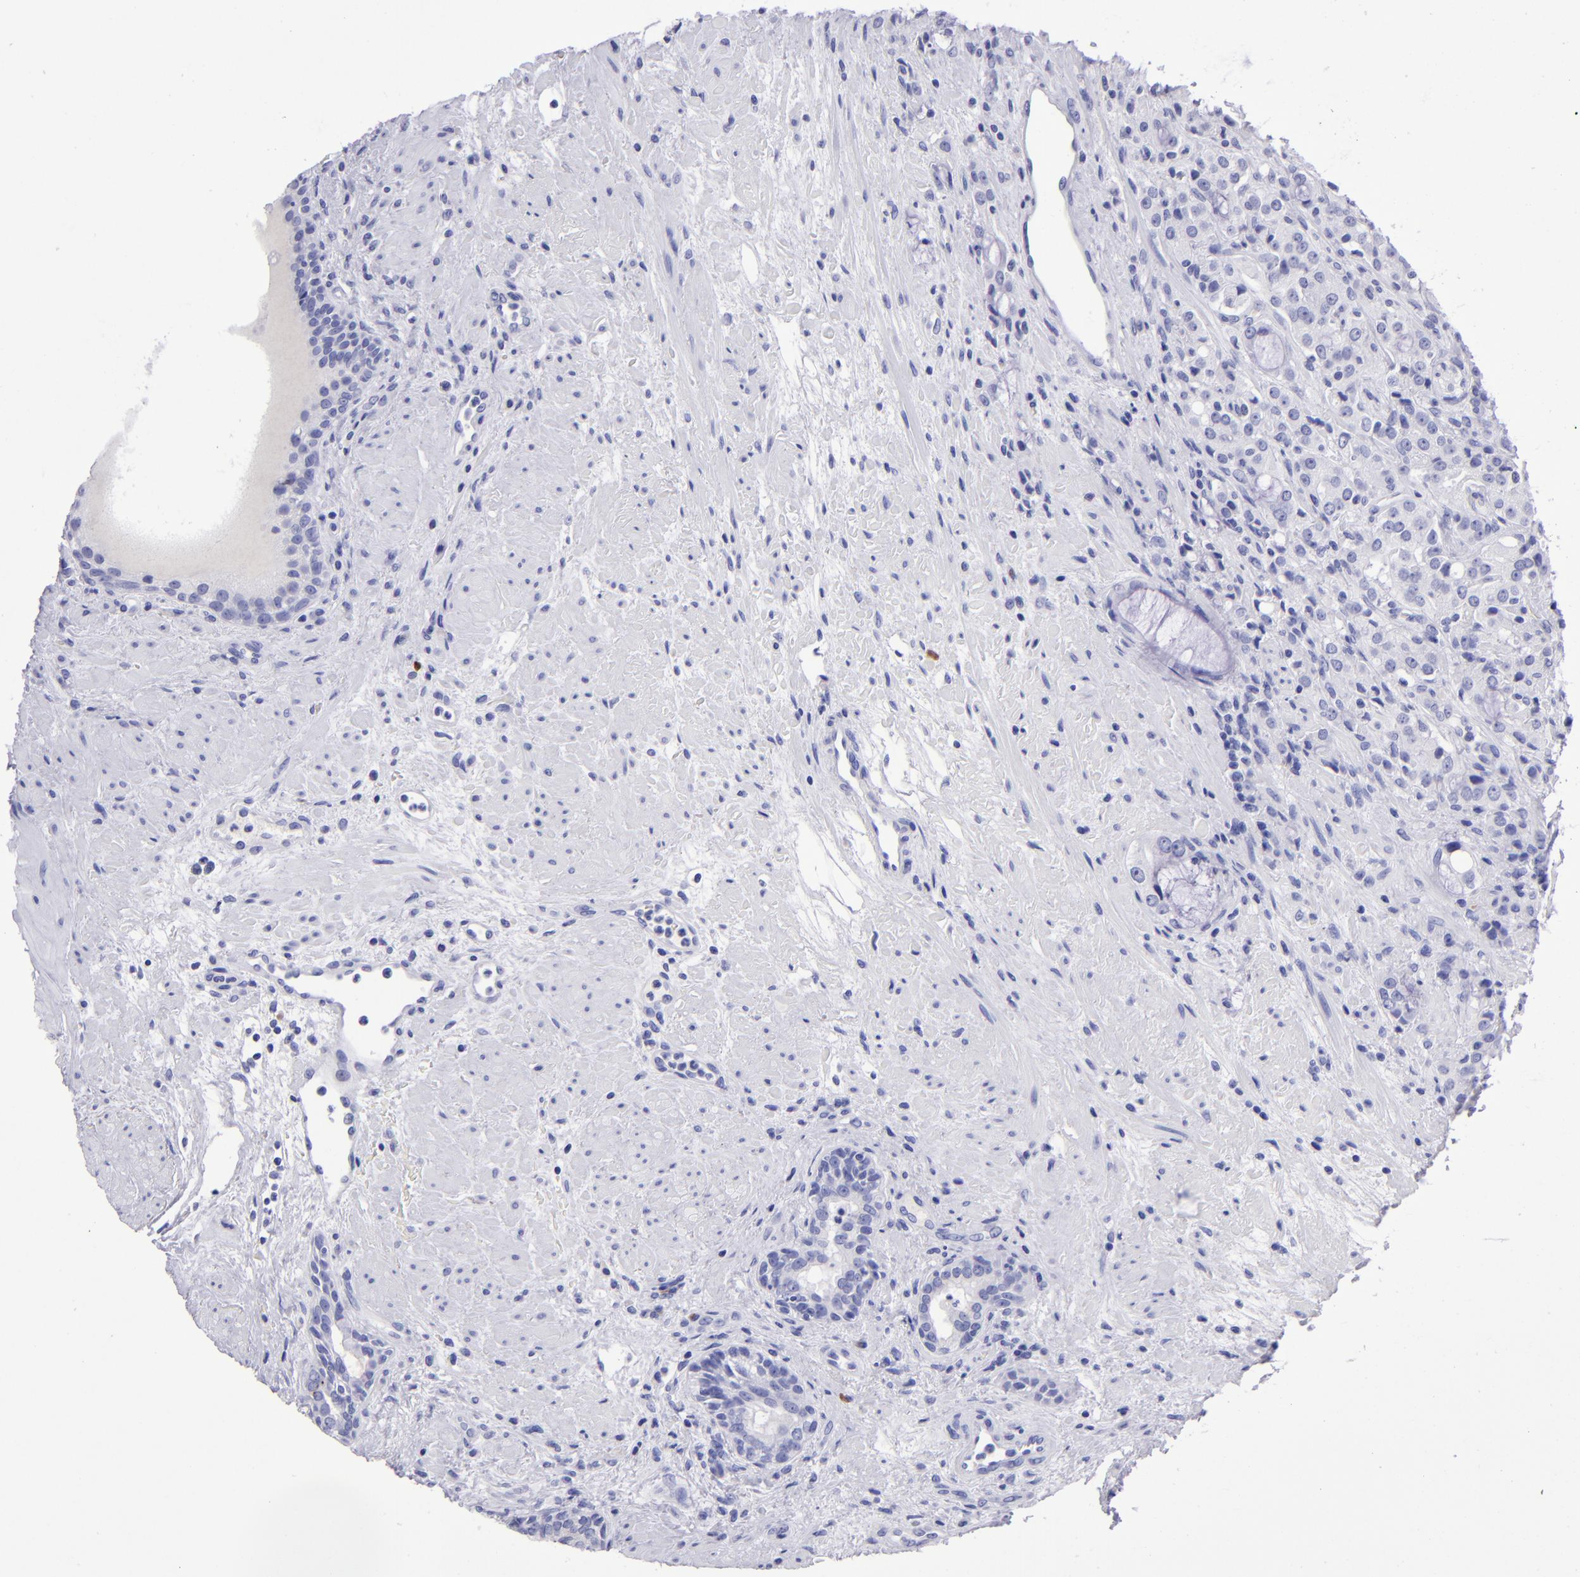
{"staining": {"intensity": "negative", "quantity": "none", "location": "none"}, "tissue": "prostate cancer", "cell_type": "Tumor cells", "image_type": "cancer", "snomed": [{"axis": "morphology", "description": "Adenocarcinoma, High grade"}, {"axis": "topography", "description": "Prostate"}], "caption": "The photomicrograph exhibits no staining of tumor cells in high-grade adenocarcinoma (prostate).", "gene": "TYRP1", "patient": {"sex": "male", "age": 72}}